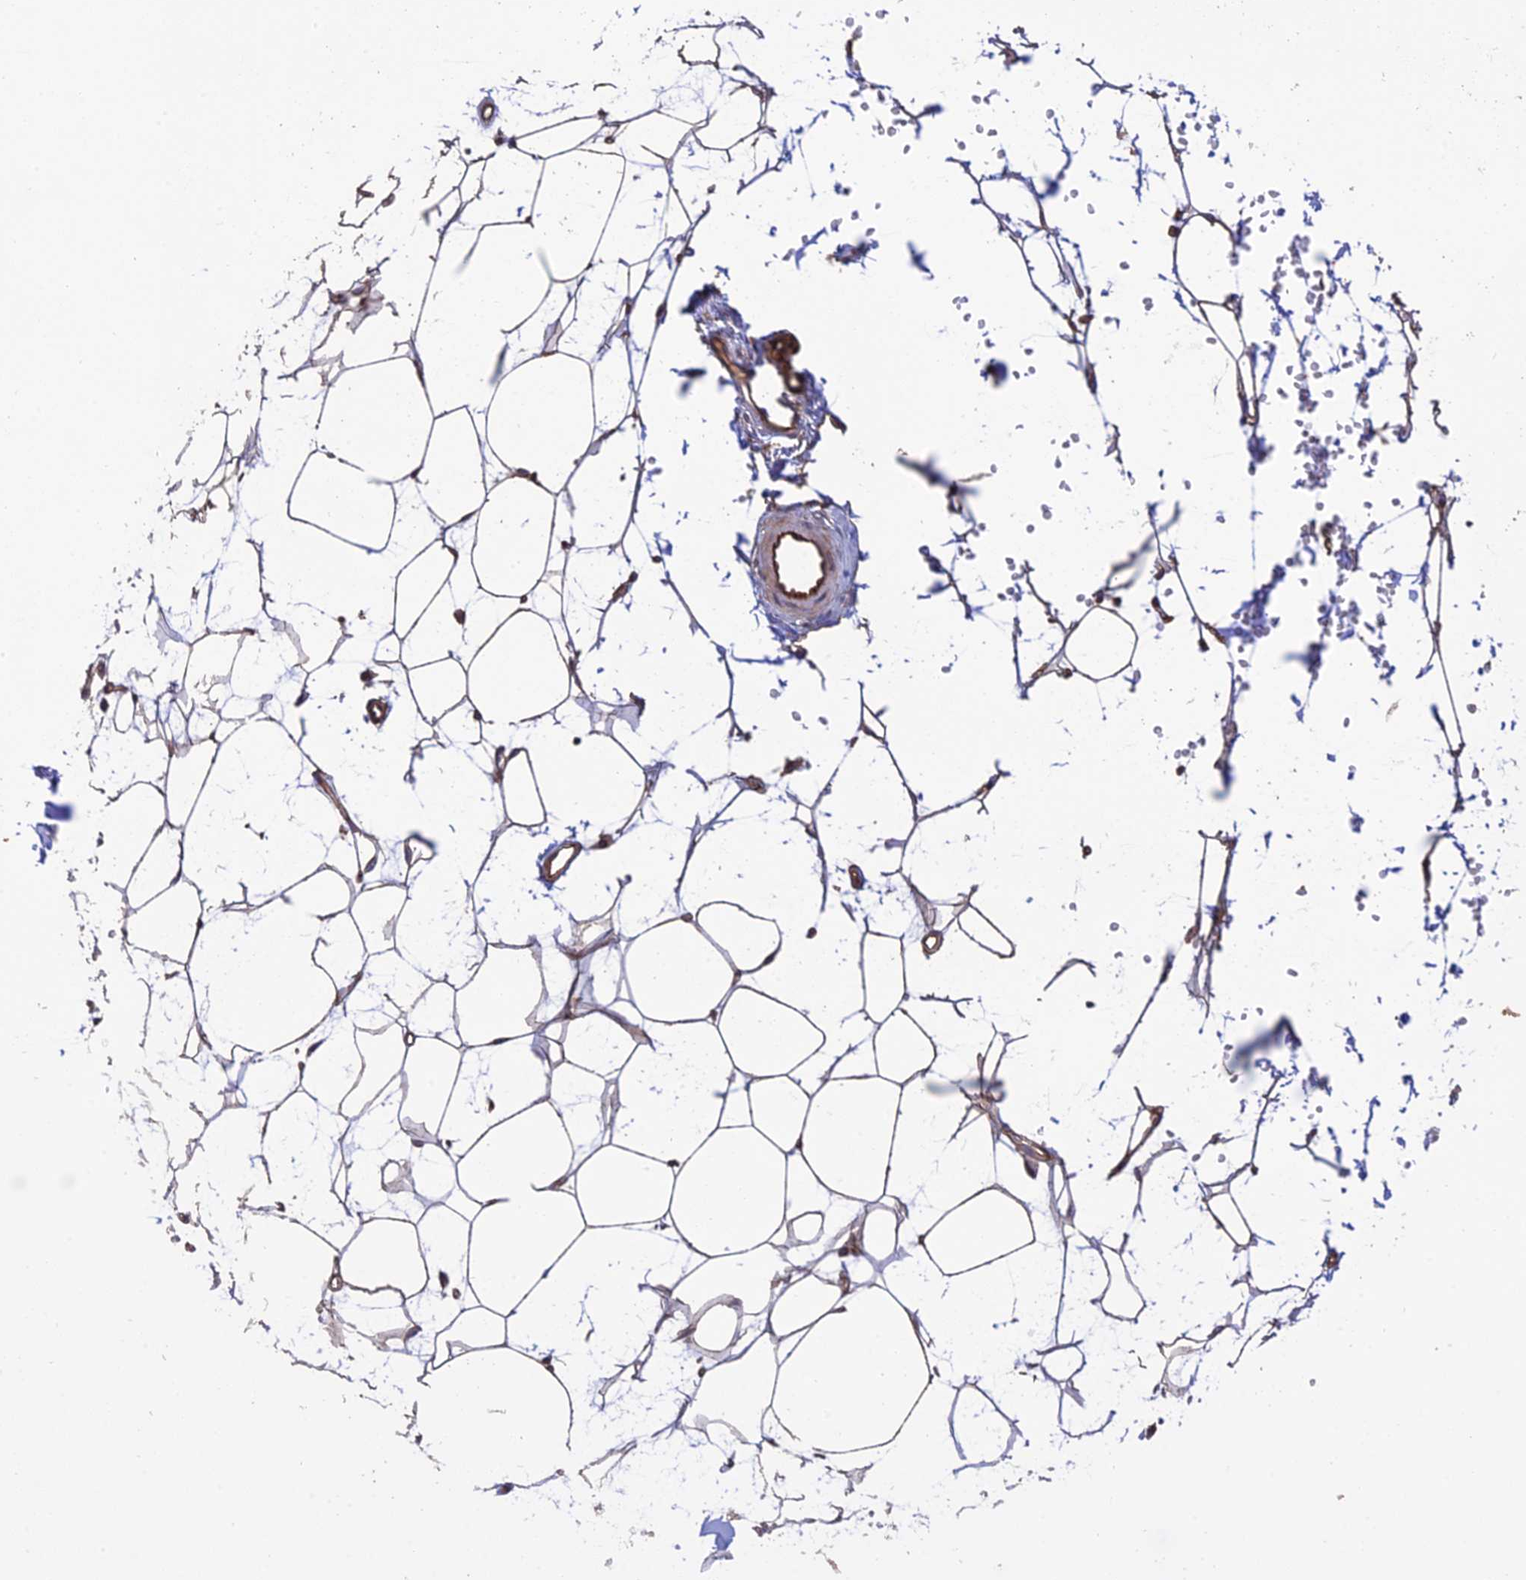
{"staining": {"intensity": "moderate", "quantity": ">75%", "location": "cytoplasmic/membranous"}, "tissue": "adipose tissue", "cell_type": "Adipocytes", "image_type": "normal", "snomed": [{"axis": "morphology", "description": "Normal tissue, NOS"}, {"axis": "topography", "description": "Breast"}], "caption": "Brown immunohistochemical staining in benign adipose tissue displays moderate cytoplasmic/membranous staining in about >75% of adipocytes.", "gene": "HOMER2", "patient": {"sex": "female", "age": 23}}